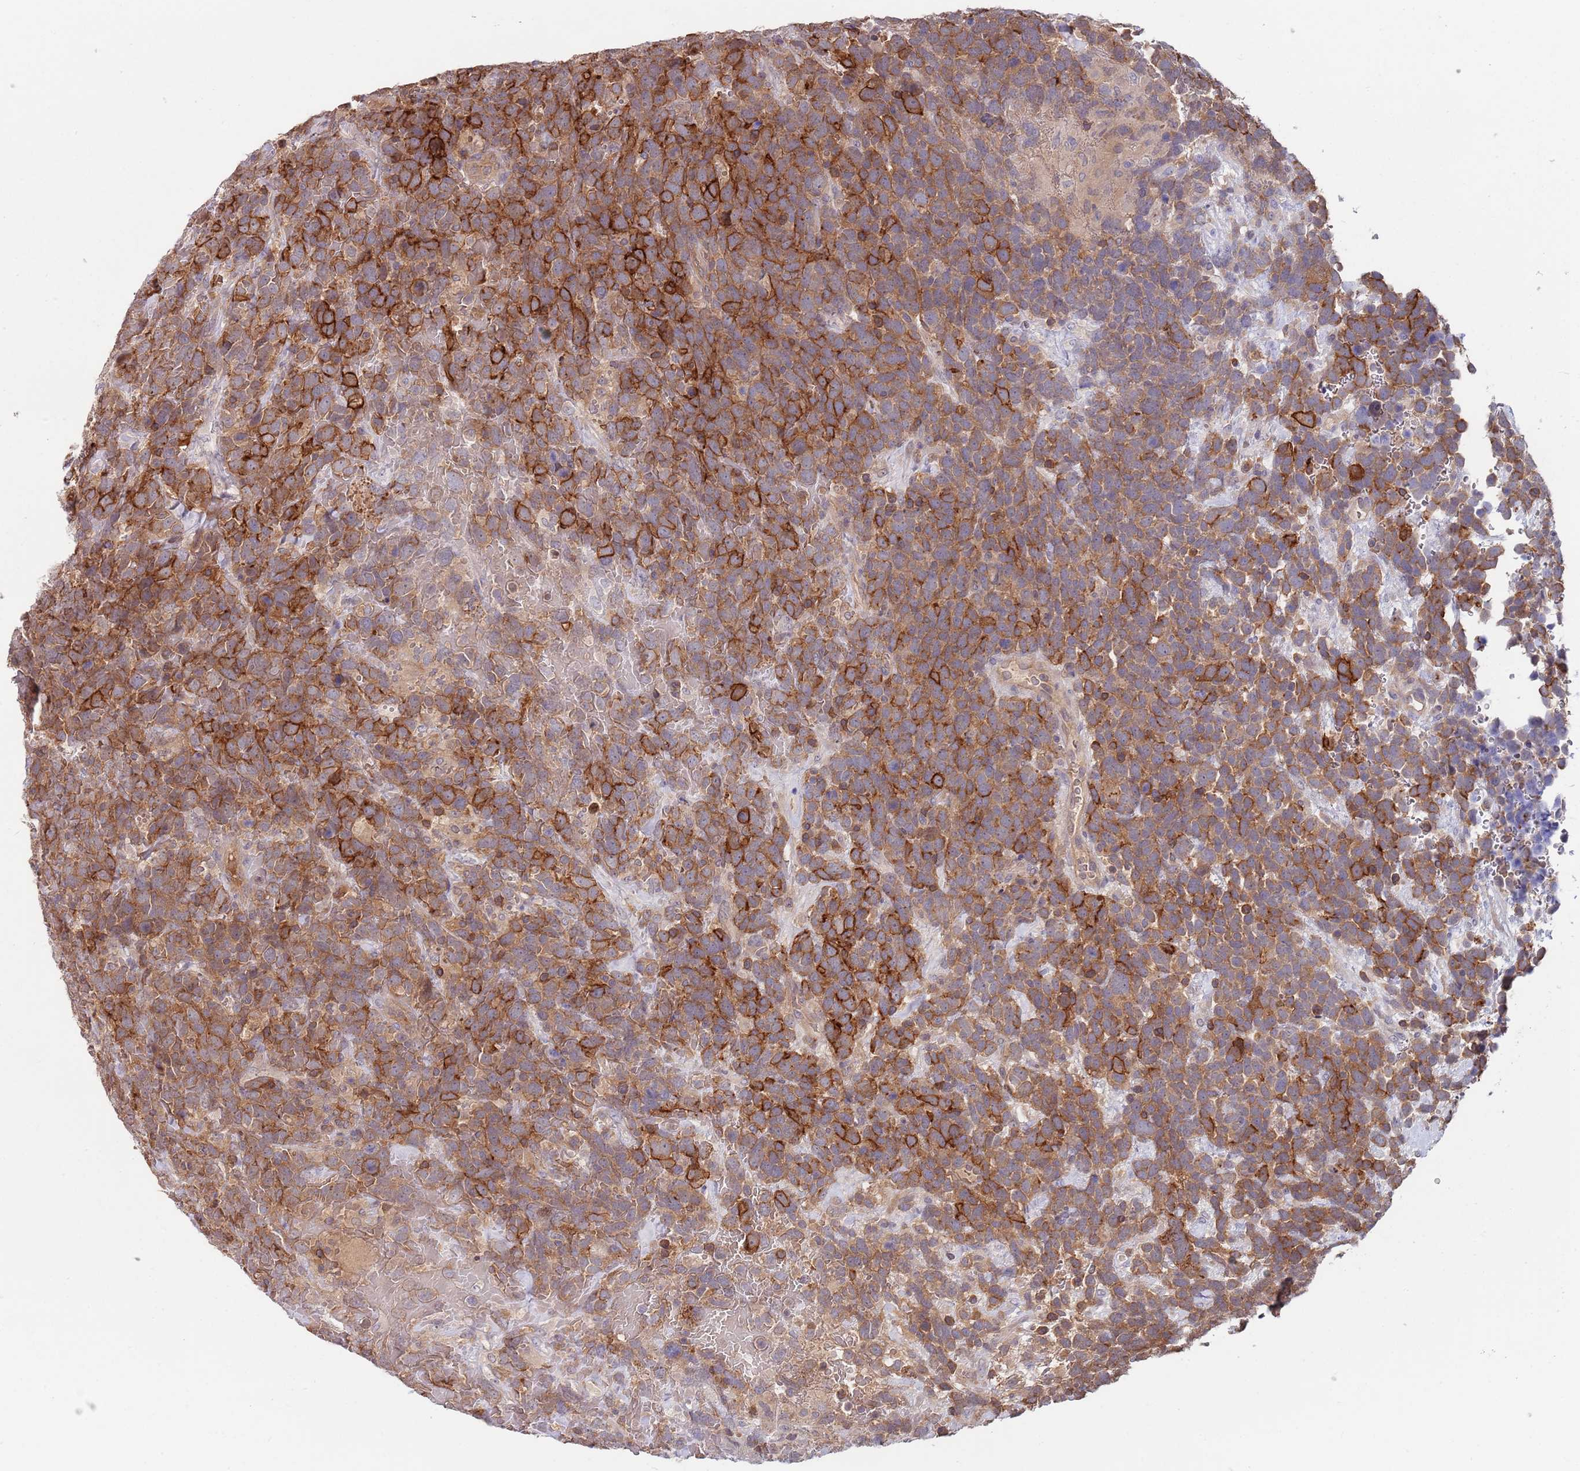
{"staining": {"intensity": "moderate", "quantity": ">75%", "location": "cytoplasmic/membranous"}, "tissue": "urothelial cancer", "cell_type": "Tumor cells", "image_type": "cancer", "snomed": [{"axis": "morphology", "description": "Urothelial carcinoma, High grade"}, {"axis": "topography", "description": "Urinary bladder"}], "caption": "Urothelial cancer tissue demonstrates moderate cytoplasmic/membranous expression in approximately >75% of tumor cells, visualized by immunohistochemistry. (IHC, brightfield microscopy, high magnification).", "gene": "GSDMD", "patient": {"sex": "female", "age": 82}}